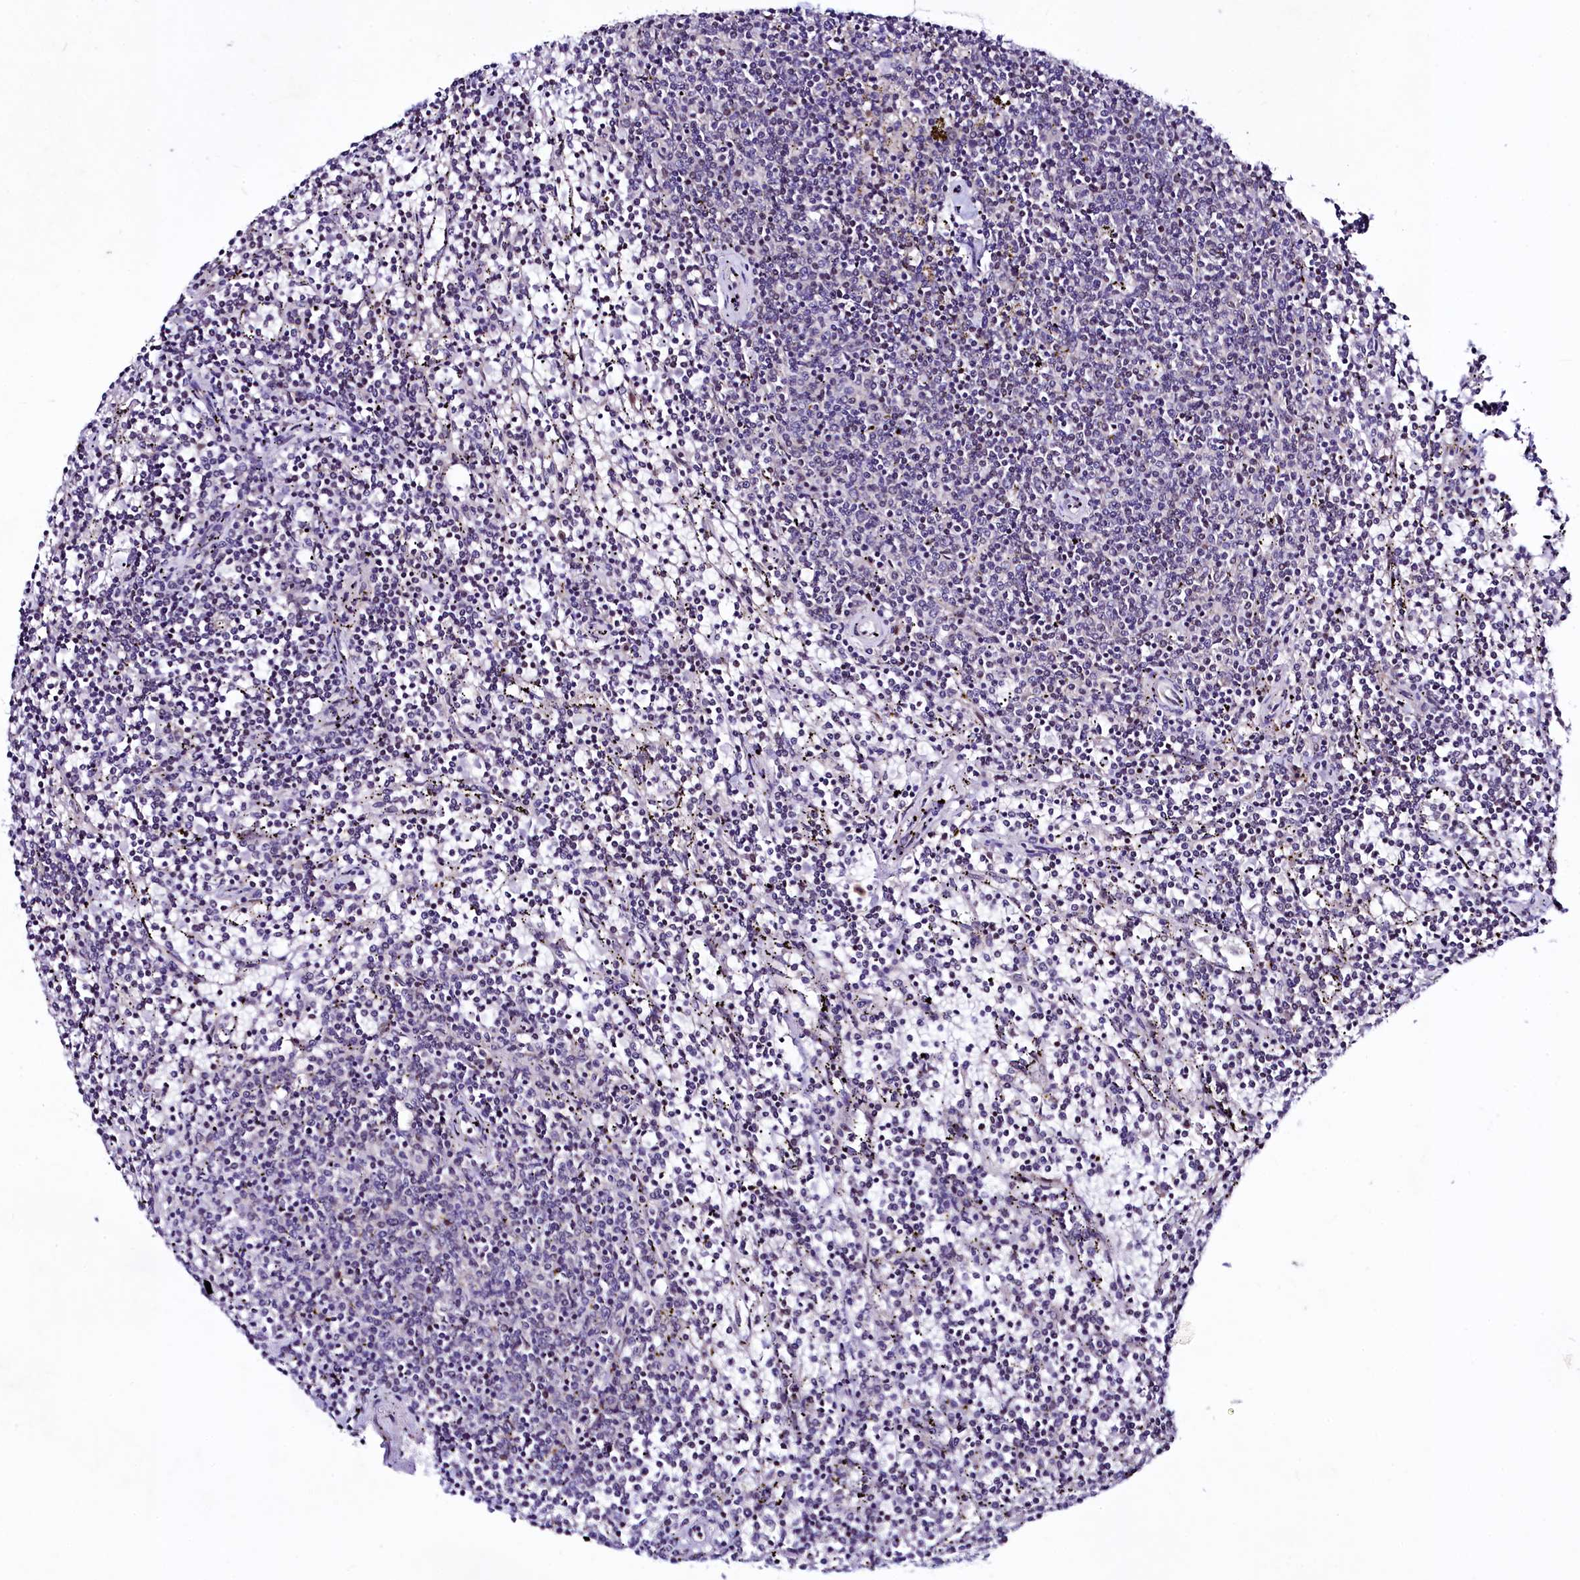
{"staining": {"intensity": "negative", "quantity": "none", "location": "none"}, "tissue": "lymphoma", "cell_type": "Tumor cells", "image_type": "cancer", "snomed": [{"axis": "morphology", "description": "Malignant lymphoma, non-Hodgkin's type, Low grade"}, {"axis": "topography", "description": "Spleen"}], "caption": "An immunohistochemistry (IHC) micrograph of low-grade malignant lymphoma, non-Hodgkin's type is shown. There is no staining in tumor cells of low-grade malignant lymphoma, non-Hodgkin's type.", "gene": "LEUTX", "patient": {"sex": "female", "age": 50}}